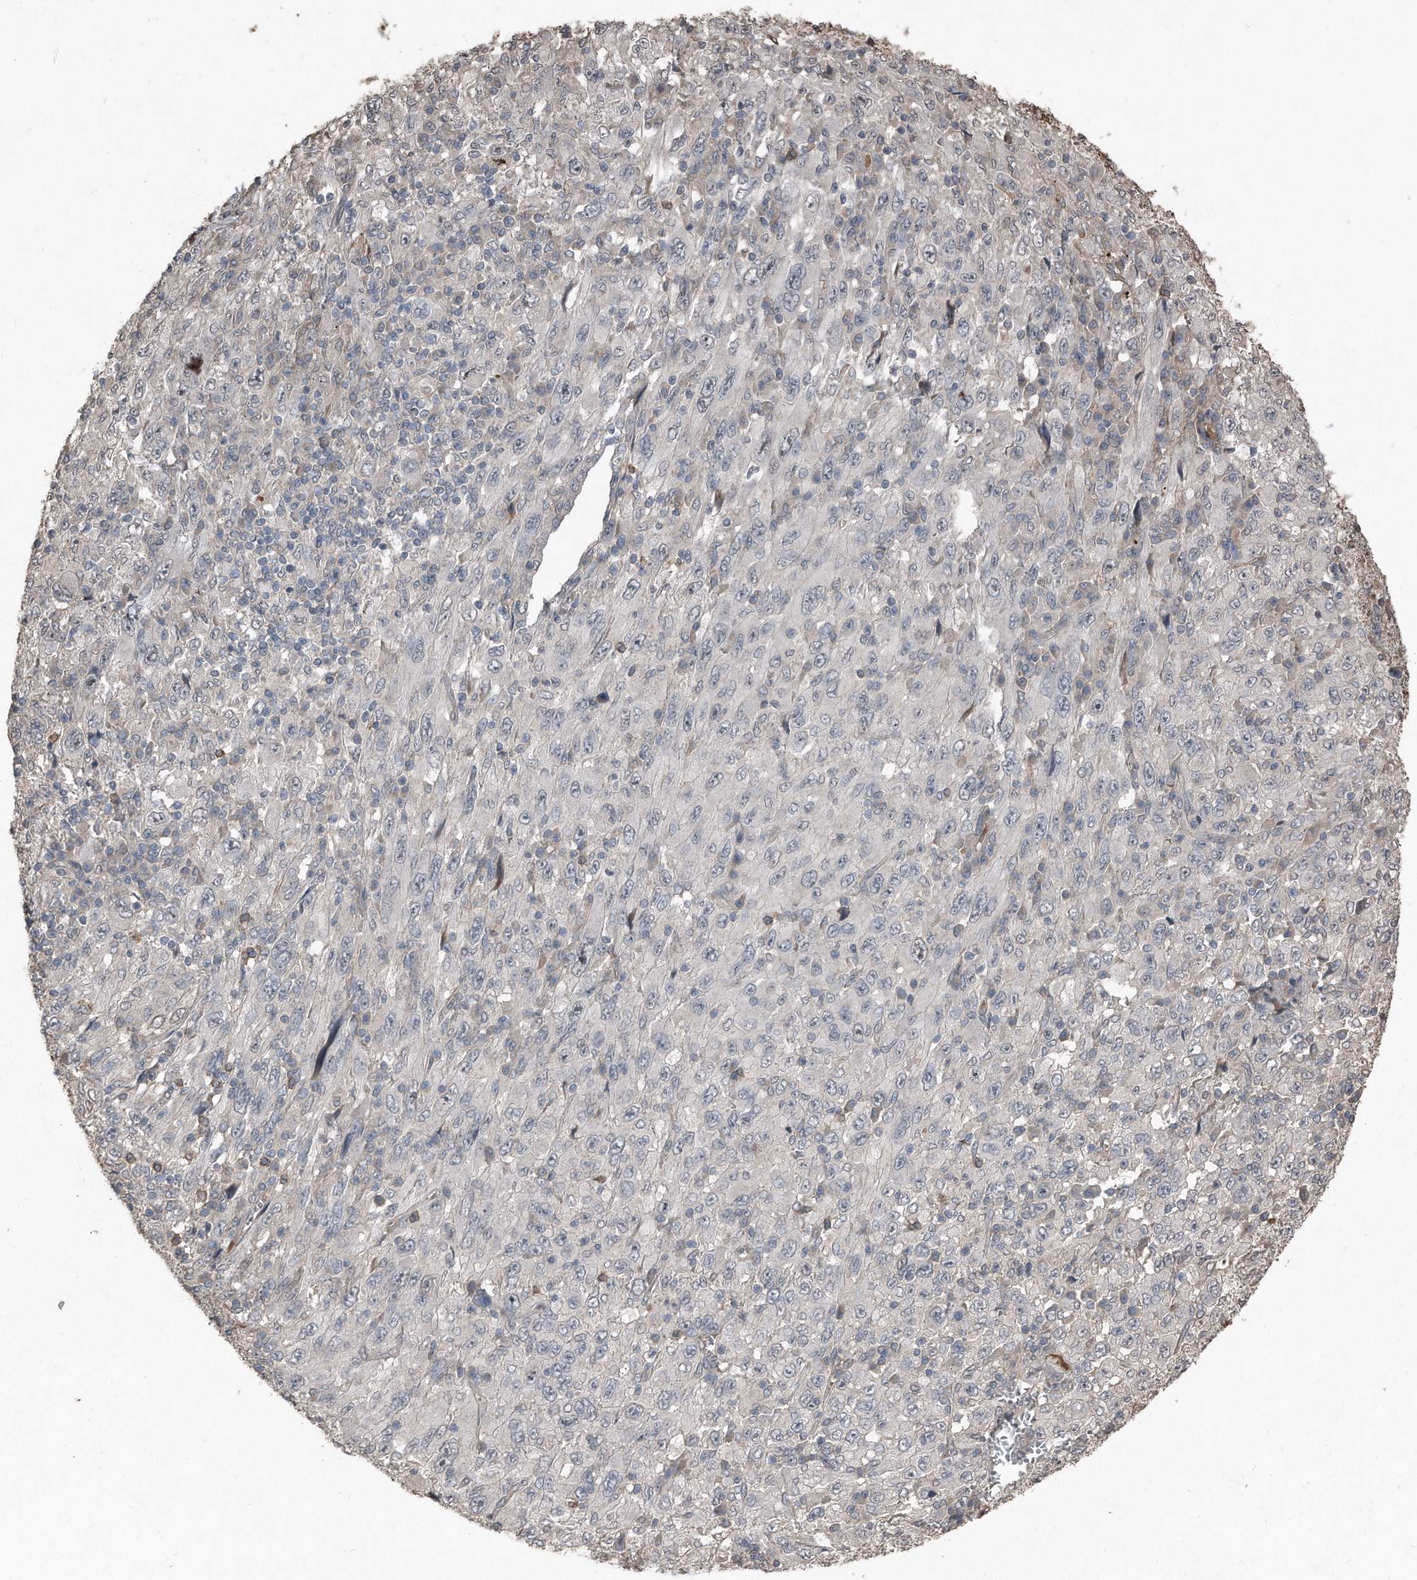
{"staining": {"intensity": "negative", "quantity": "none", "location": "none"}, "tissue": "melanoma", "cell_type": "Tumor cells", "image_type": "cancer", "snomed": [{"axis": "morphology", "description": "Malignant melanoma, Metastatic site"}, {"axis": "topography", "description": "Skin"}], "caption": "Protein analysis of melanoma reveals no significant expression in tumor cells.", "gene": "ANKRD10", "patient": {"sex": "female", "age": 56}}